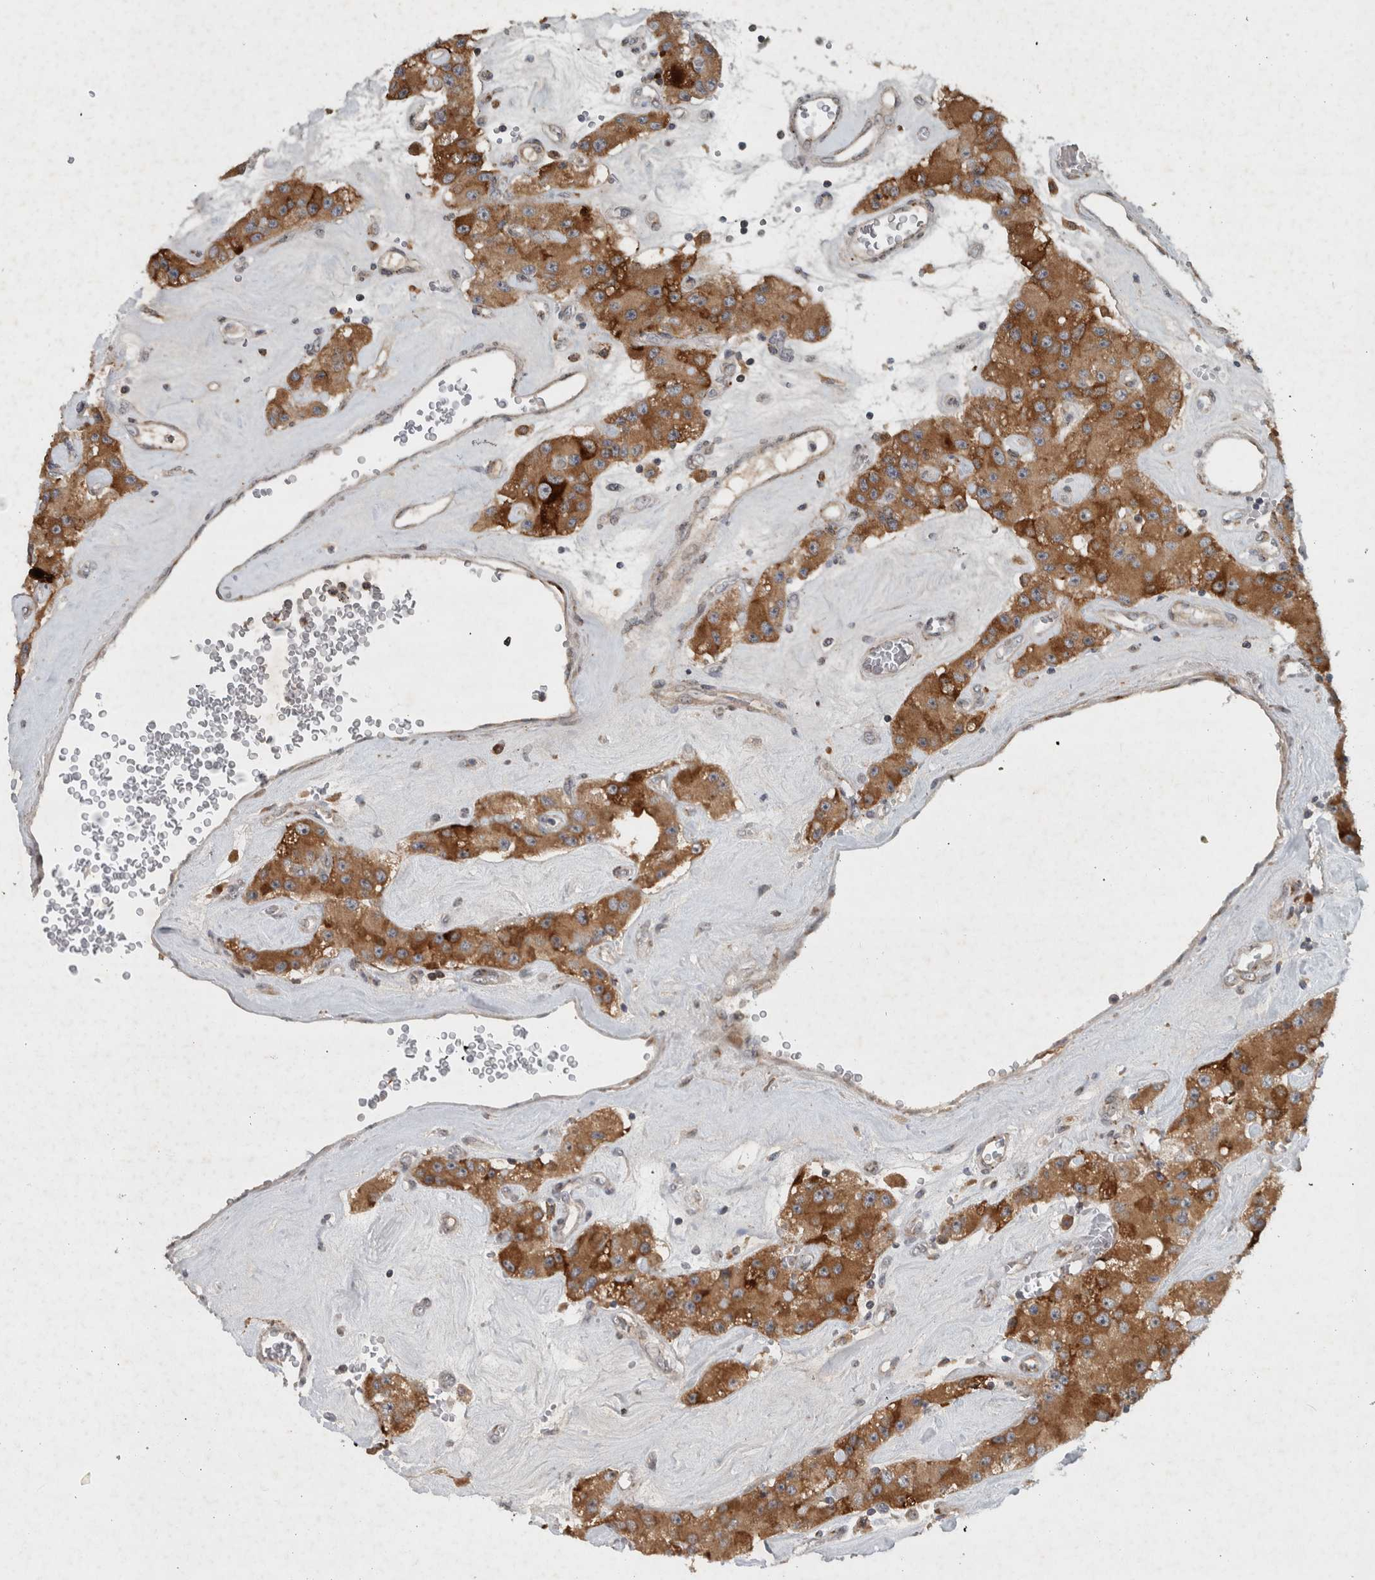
{"staining": {"intensity": "moderate", "quantity": ">75%", "location": "cytoplasmic/membranous"}, "tissue": "carcinoid", "cell_type": "Tumor cells", "image_type": "cancer", "snomed": [{"axis": "morphology", "description": "Carcinoid, malignant, NOS"}, {"axis": "topography", "description": "Pancreas"}], "caption": "A micrograph of carcinoid stained for a protein displays moderate cytoplasmic/membranous brown staining in tumor cells.", "gene": "GPR137B", "patient": {"sex": "male", "age": 41}}